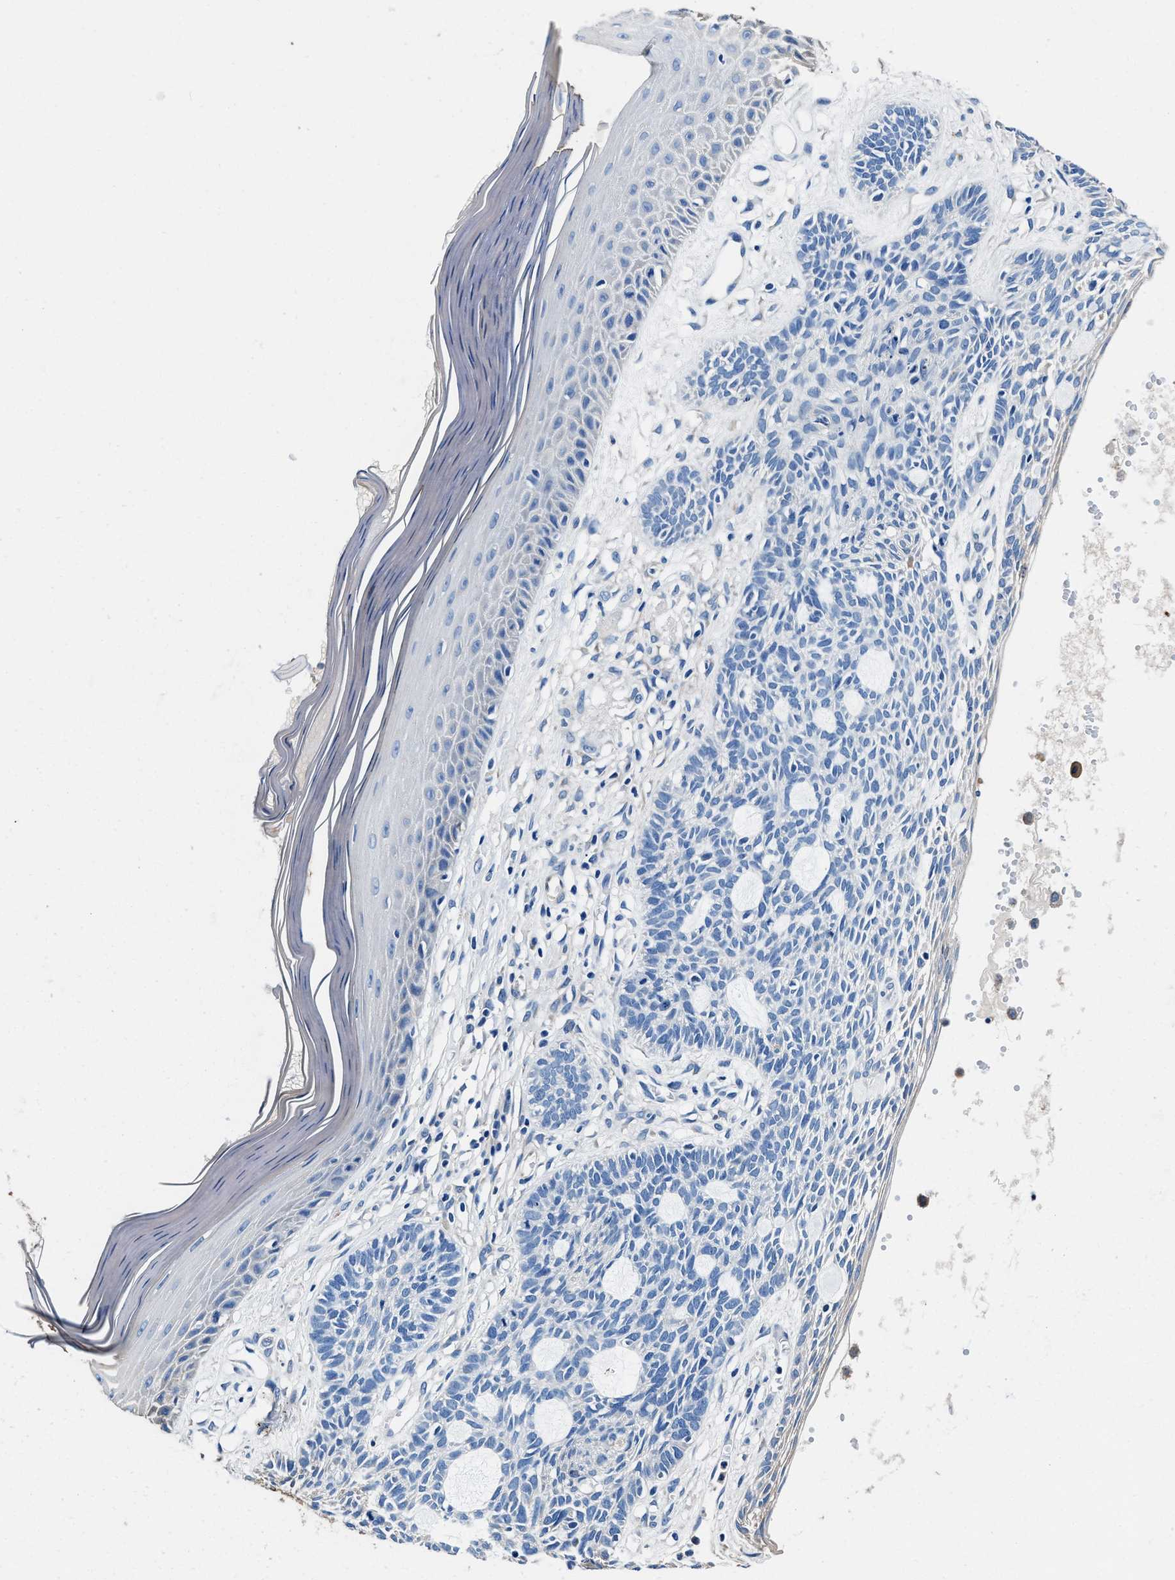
{"staining": {"intensity": "negative", "quantity": "none", "location": "none"}, "tissue": "skin cancer", "cell_type": "Tumor cells", "image_type": "cancer", "snomed": [{"axis": "morphology", "description": "Basal cell carcinoma"}, {"axis": "topography", "description": "Skin"}], "caption": "This is an immunohistochemistry (IHC) photomicrograph of skin cancer (basal cell carcinoma). There is no expression in tumor cells.", "gene": "NEU1", "patient": {"sex": "male", "age": 67}}